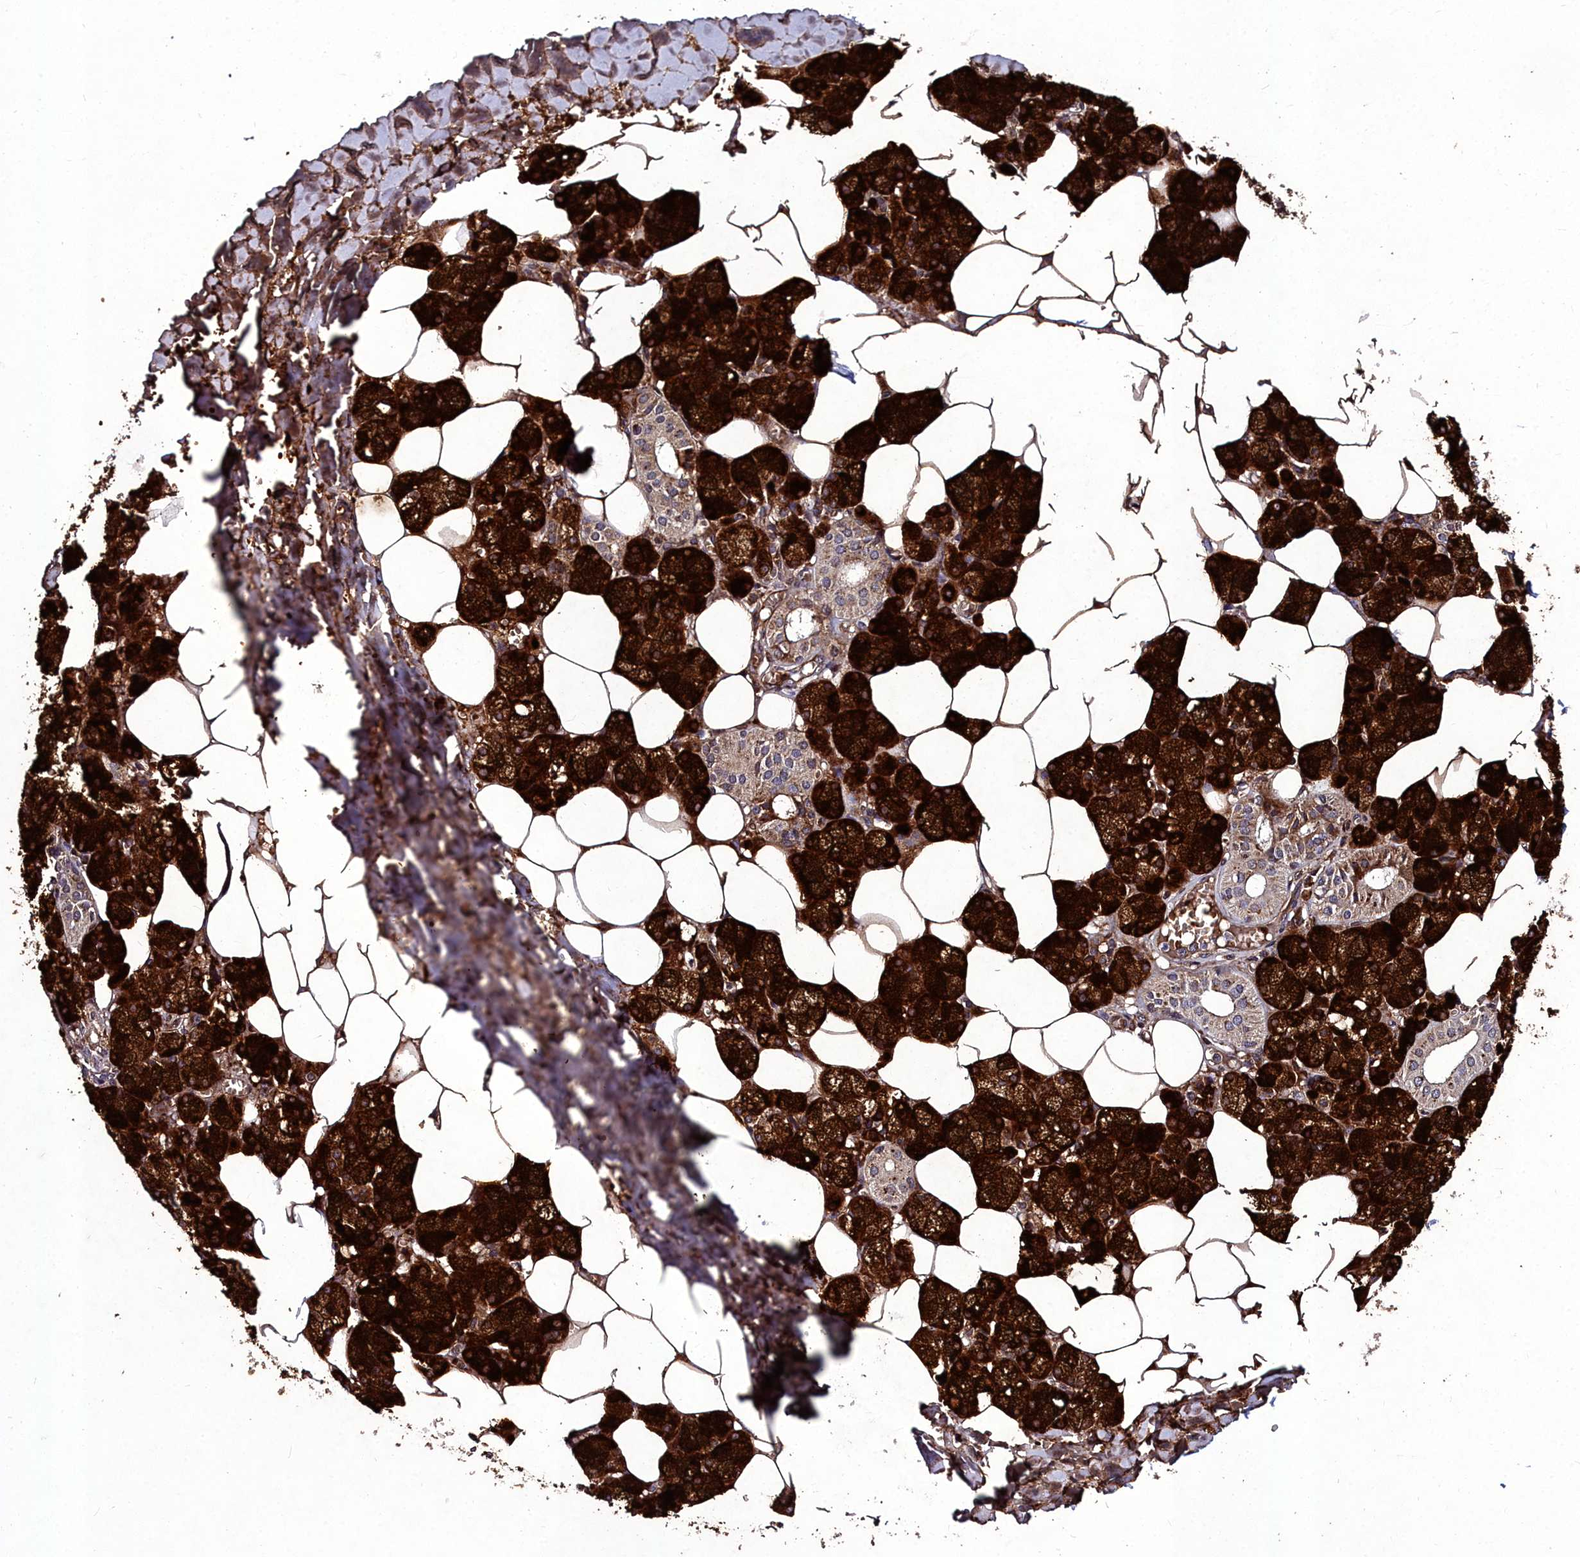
{"staining": {"intensity": "strong", "quantity": "25%-75%", "location": "cytoplasmic/membranous"}, "tissue": "salivary gland", "cell_type": "Glandular cells", "image_type": "normal", "snomed": [{"axis": "morphology", "description": "Normal tissue, NOS"}, {"axis": "topography", "description": "Salivary gland"}], "caption": "Salivary gland stained with DAB (3,3'-diaminobenzidine) immunohistochemistry (IHC) reveals high levels of strong cytoplasmic/membranous positivity in approximately 25%-75% of glandular cells.", "gene": "CYP4F11", "patient": {"sex": "male", "age": 62}}